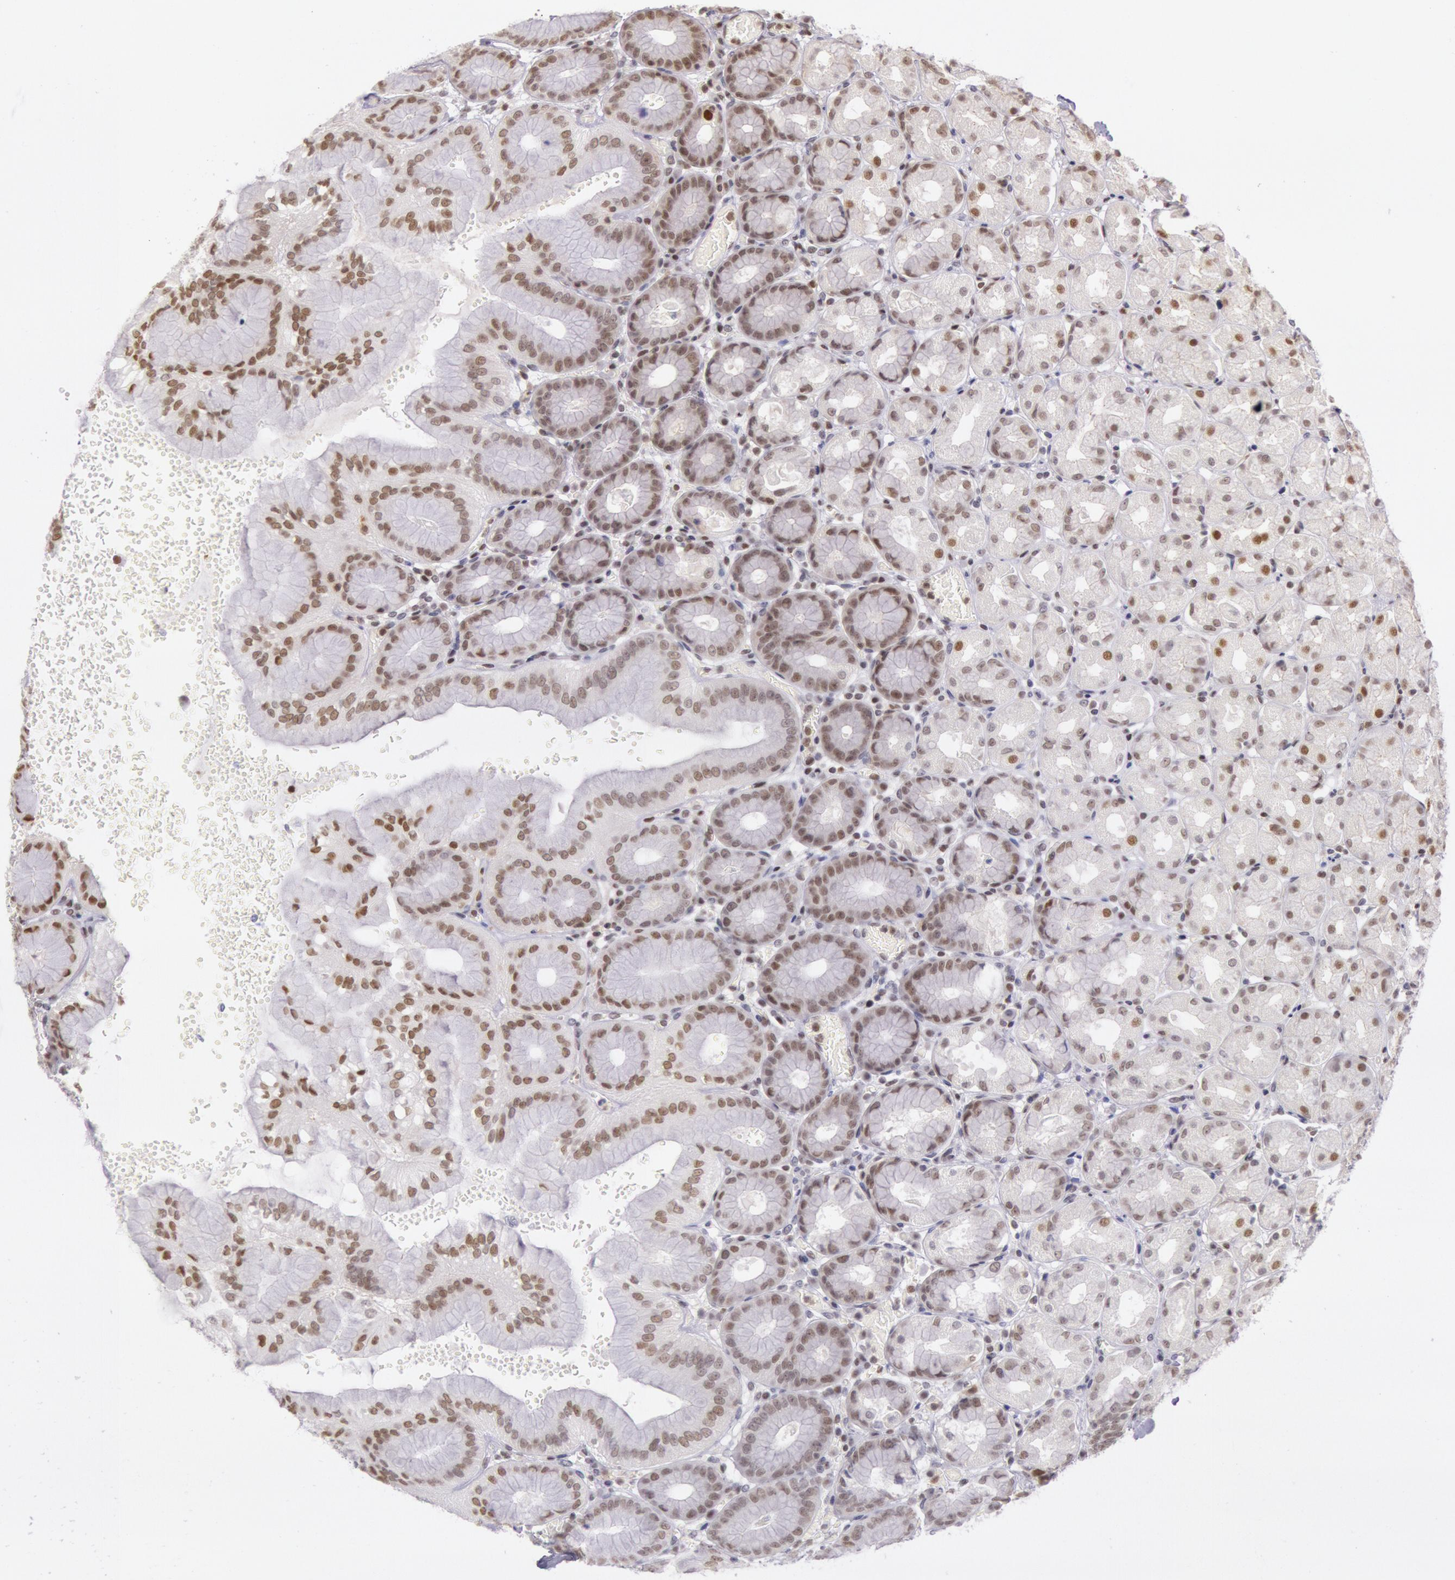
{"staining": {"intensity": "strong", "quantity": ">75%", "location": "nuclear"}, "tissue": "stomach", "cell_type": "Glandular cells", "image_type": "normal", "snomed": [{"axis": "morphology", "description": "Normal tissue, NOS"}, {"axis": "topography", "description": "Stomach, upper"}, {"axis": "topography", "description": "Stomach"}], "caption": "Stomach stained with a brown dye reveals strong nuclear positive expression in approximately >75% of glandular cells.", "gene": "ESS2", "patient": {"sex": "male", "age": 76}}